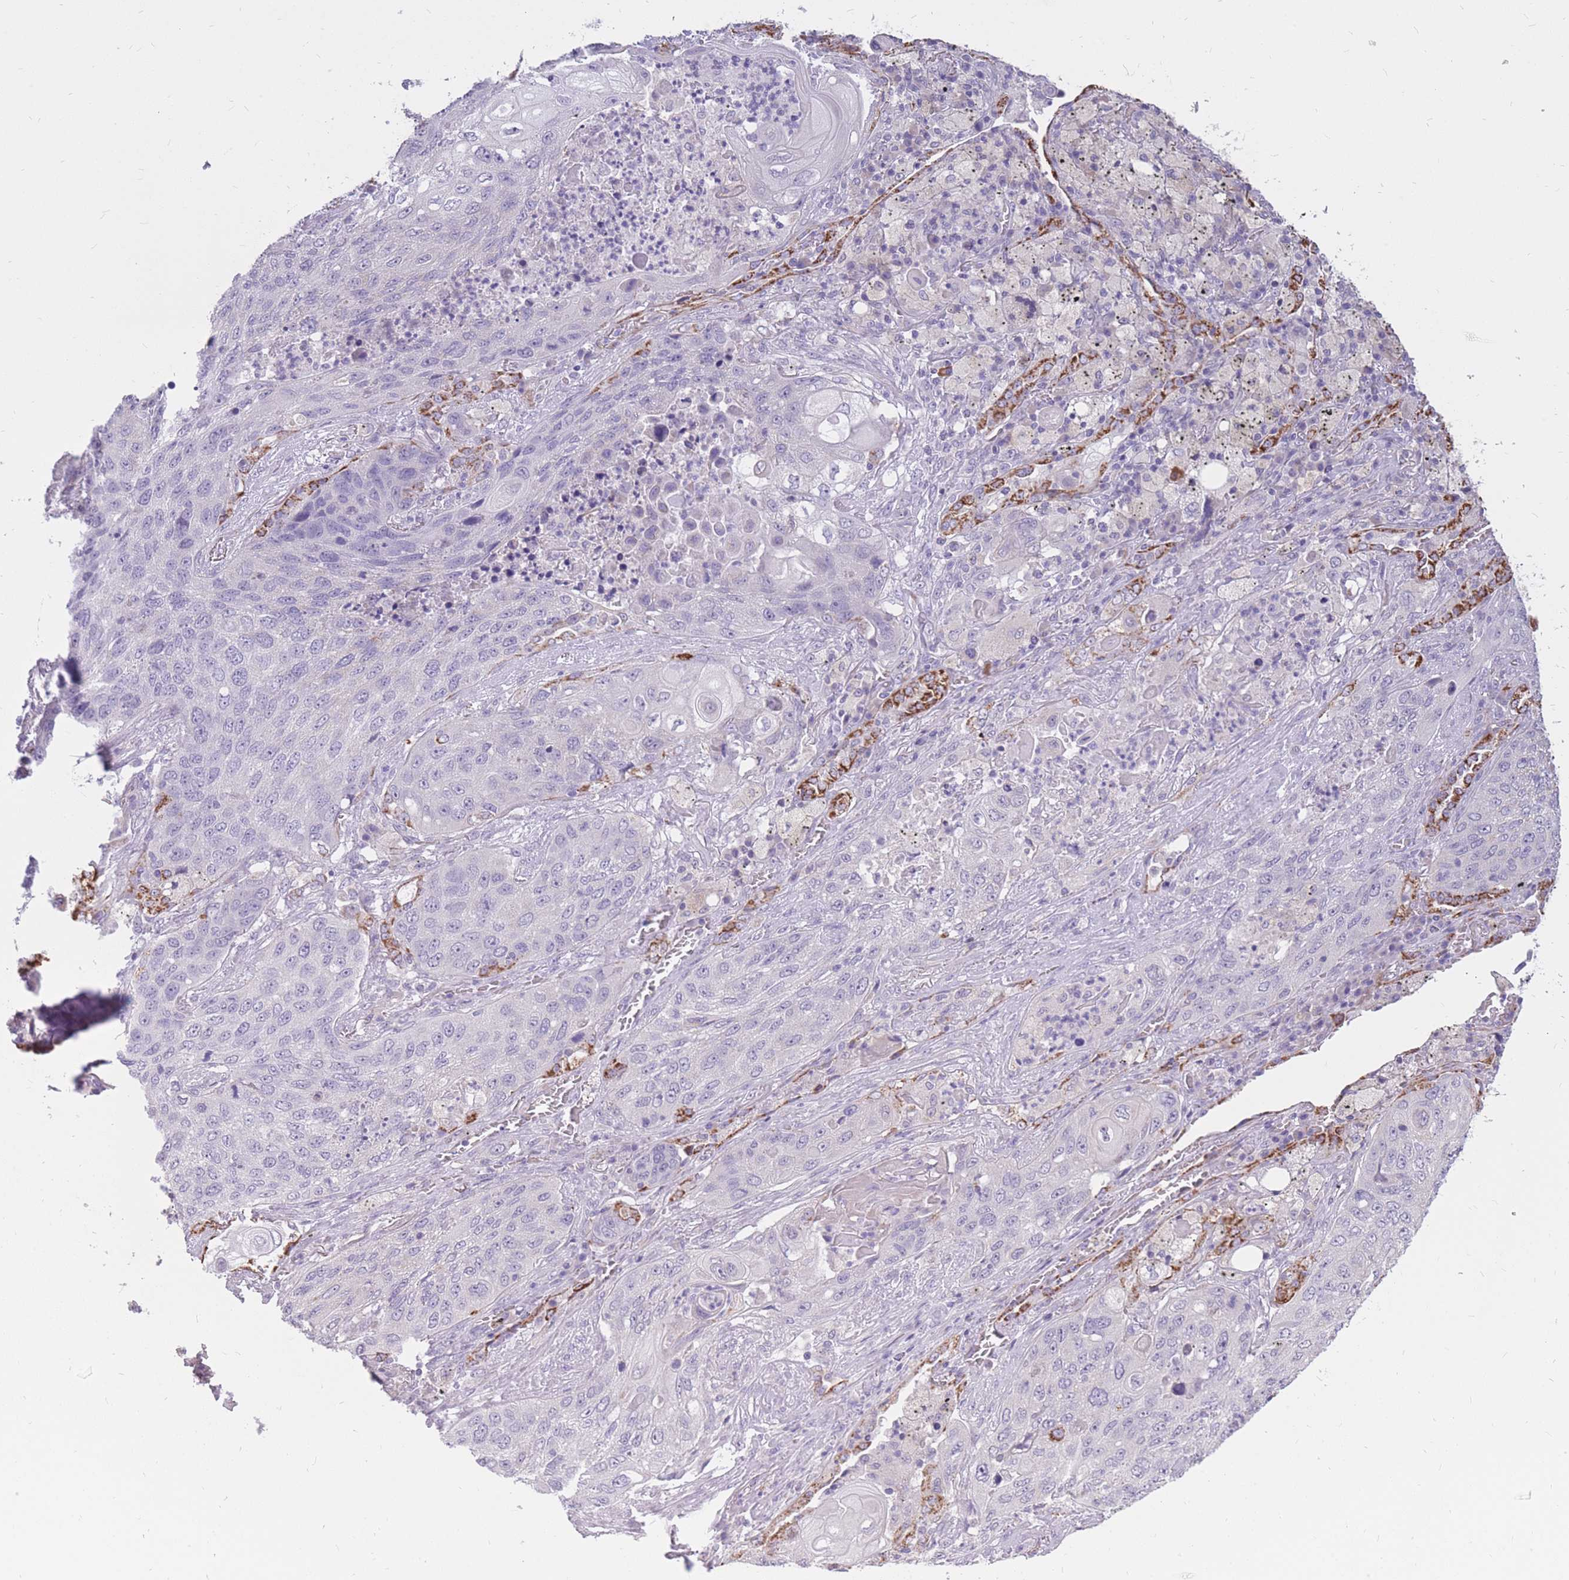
{"staining": {"intensity": "negative", "quantity": "none", "location": "none"}, "tissue": "lung cancer", "cell_type": "Tumor cells", "image_type": "cancer", "snomed": [{"axis": "morphology", "description": "Squamous cell carcinoma, NOS"}, {"axis": "topography", "description": "Lung"}], "caption": "Lung cancer (squamous cell carcinoma) was stained to show a protein in brown. There is no significant staining in tumor cells.", "gene": "RNF170", "patient": {"sex": "female", "age": 63}}